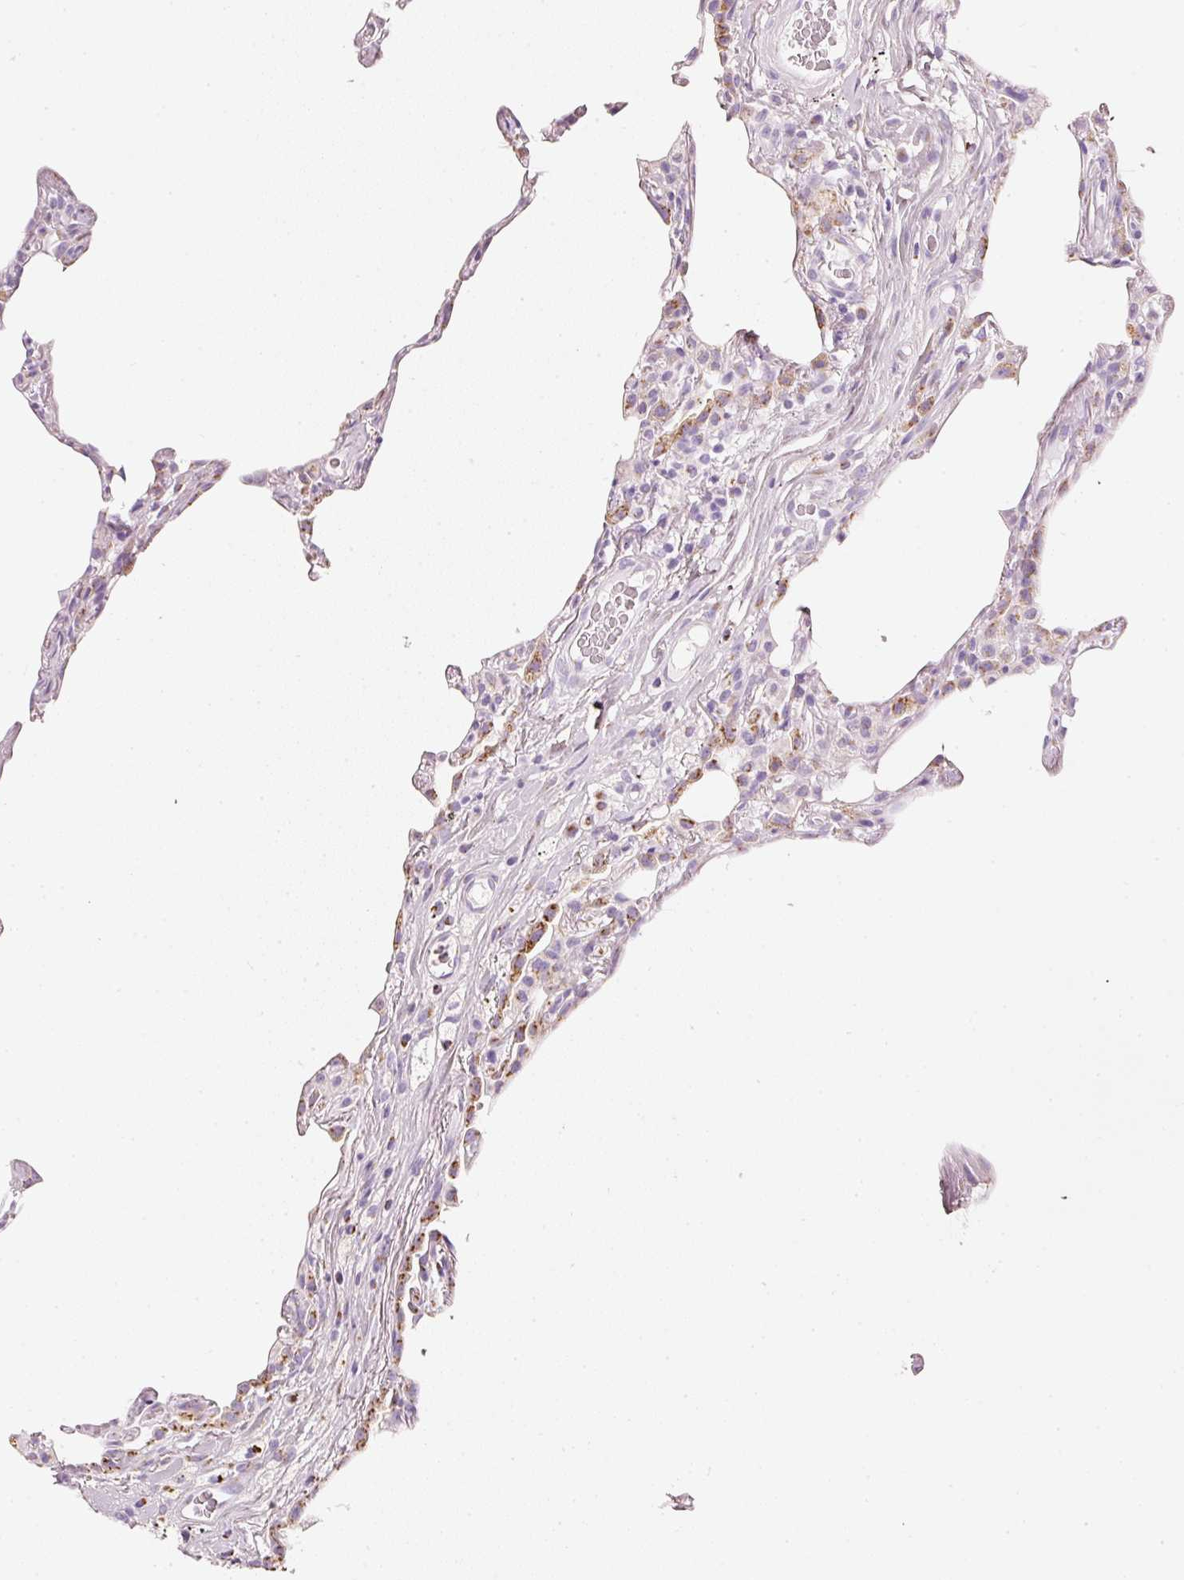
{"staining": {"intensity": "moderate", "quantity": "<25%", "location": "cytoplasmic/membranous"}, "tissue": "lung", "cell_type": "Alveolar cells", "image_type": "normal", "snomed": [{"axis": "morphology", "description": "Normal tissue, NOS"}, {"axis": "topography", "description": "Lung"}], "caption": "Immunohistochemical staining of normal lung shows low levels of moderate cytoplasmic/membranous positivity in approximately <25% of alveolar cells.", "gene": "PDXDC1", "patient": {"sex": "female", "age": 57}}